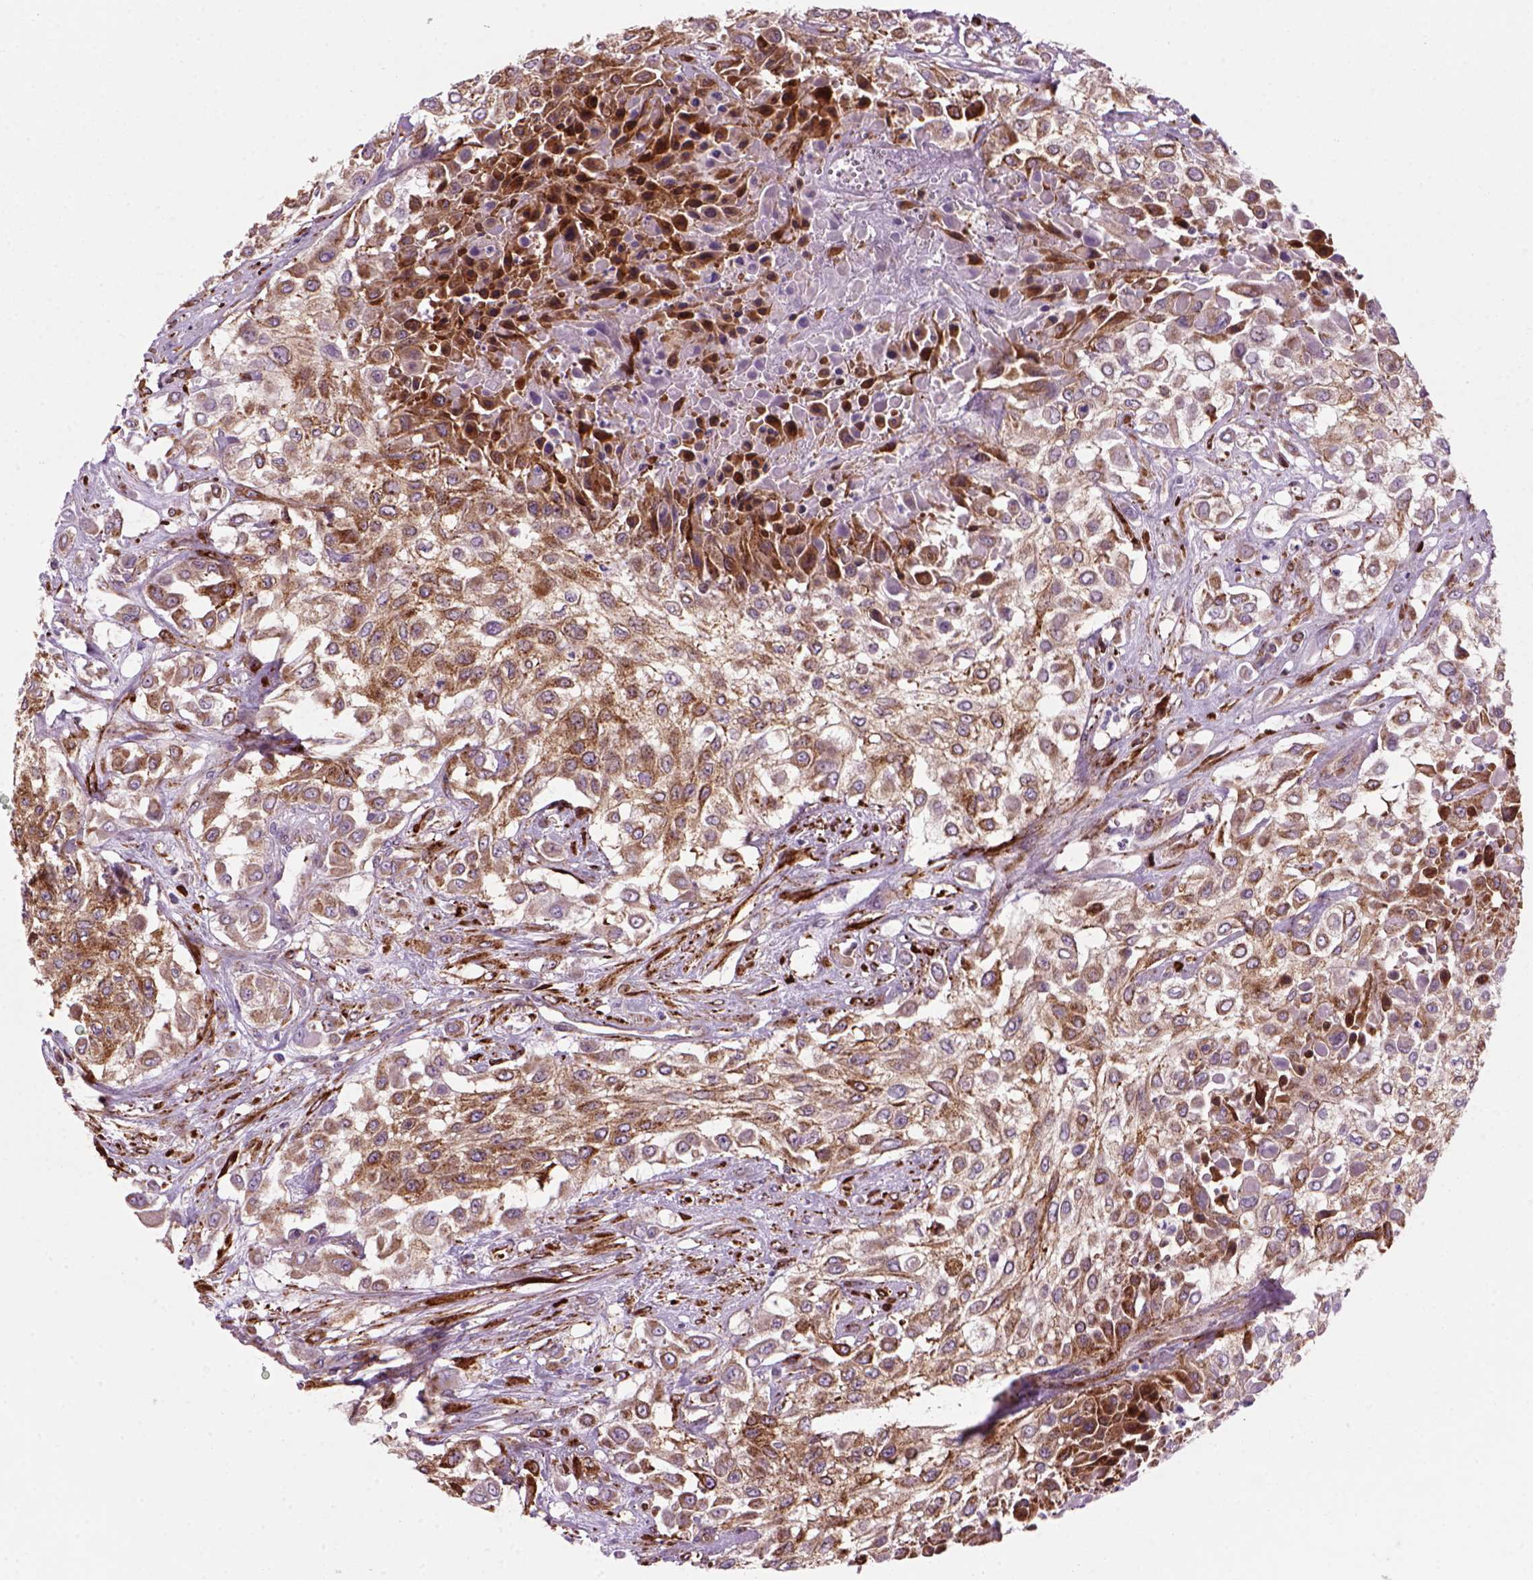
{"staining": {"intensity": "strong", "quantity": ">75%", "location": "cytoplasmic/membranous"}, "tissue": "urothelial cancer", "cell_type": "Tumor cells", "image_type": "cancer", "snomed": [{"axis": "morphology", "description": "Urothelial carcinoma, High grade"}, {"axis": "topography", "description": "Urinary bladder"}], "caption": "Tumor cells reveal high levels of strong cytoplasmic/membranous expression in about >75% of cells in high-grade urothelial carcinoma.", "gene": "MARCKS", "patient": {"sex": "male", "age": 57}}